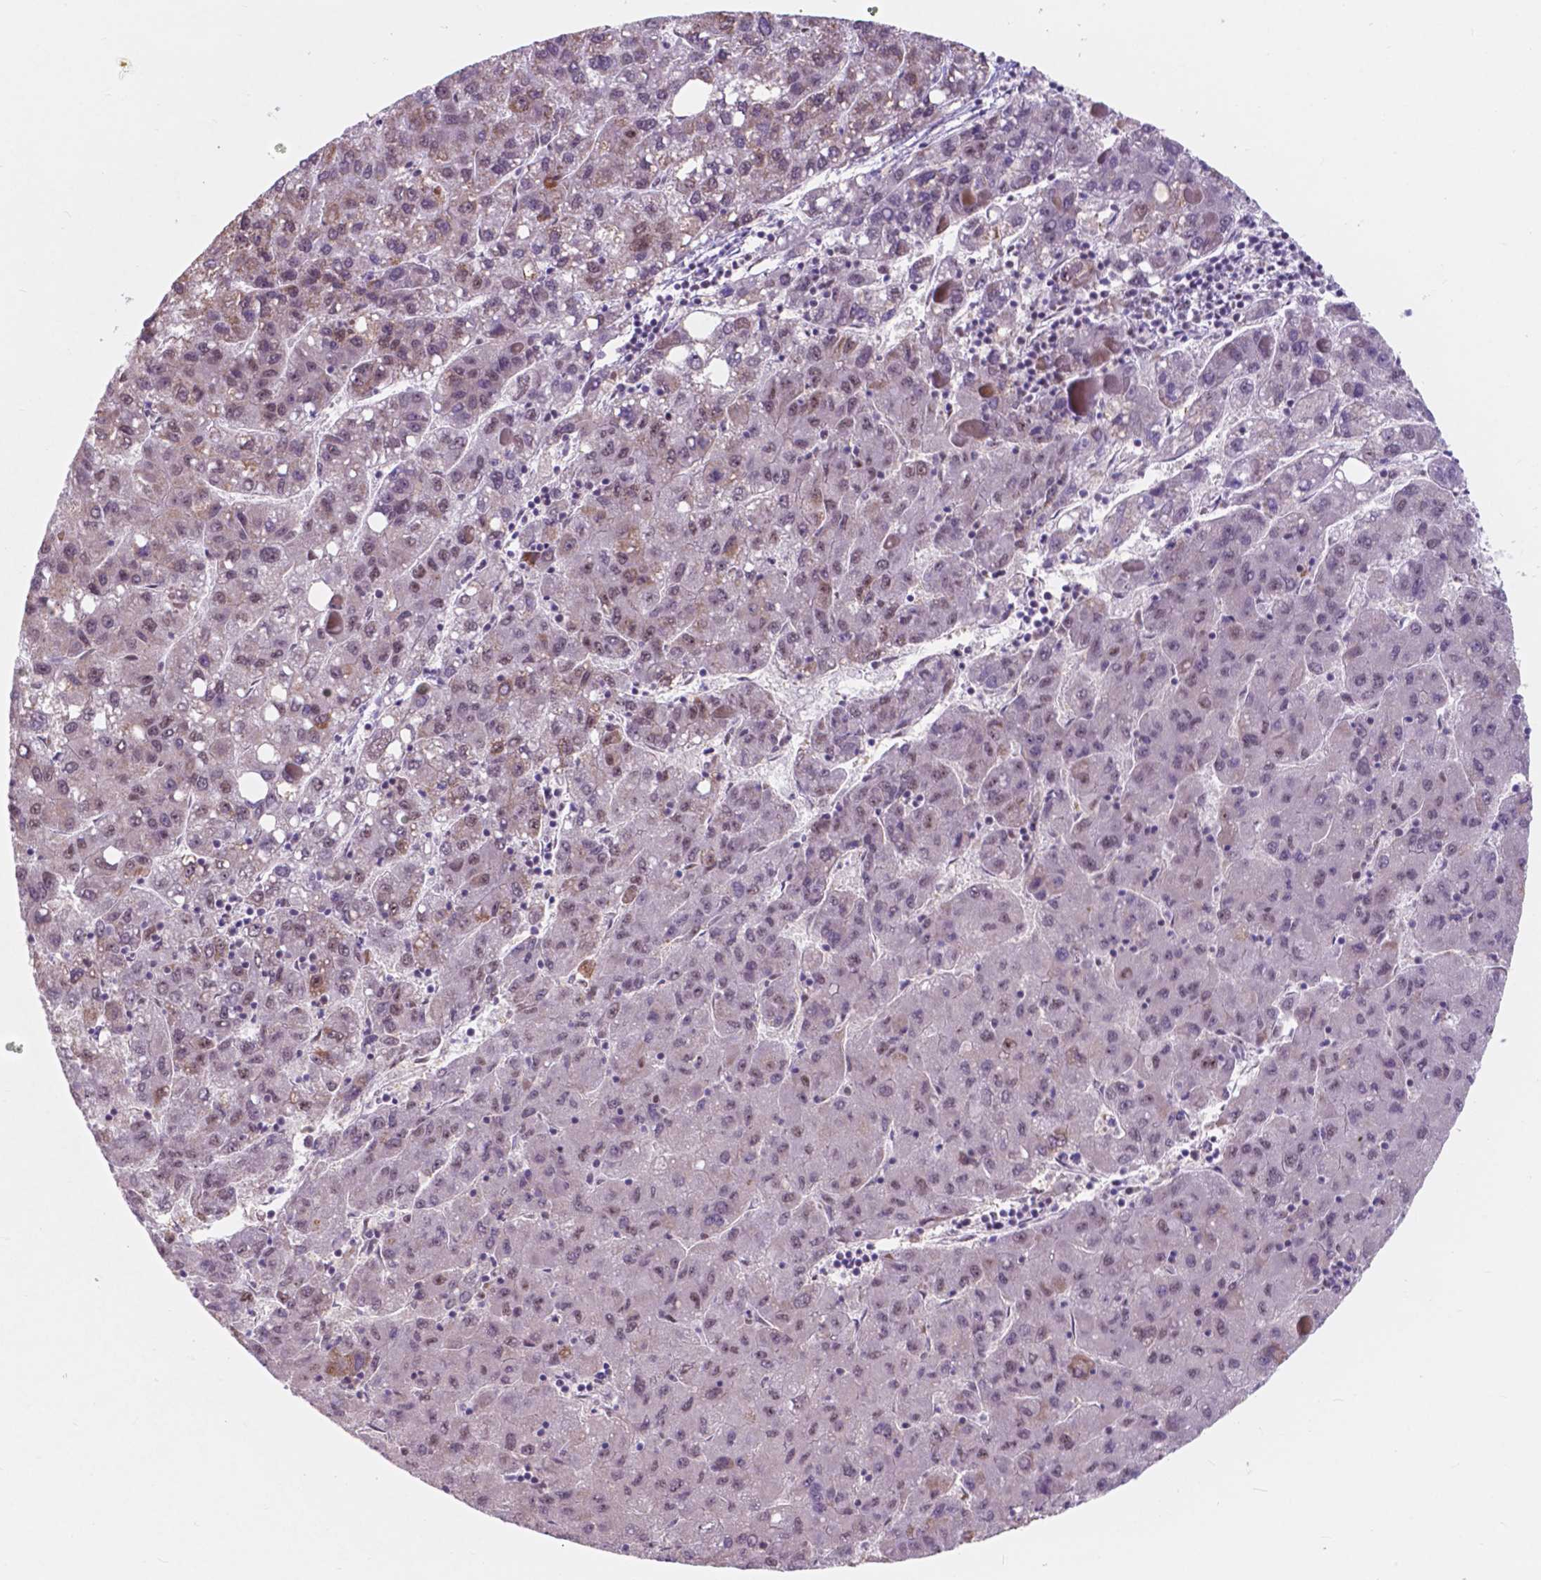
{"staining": {"intensity": "weak", "quantity": "25%-75%", "location": "nuclear"}, "tissue": "liver cancer", "cell_type": "Tumor cells", "image_type": "cancer", "snomed": [{"axis": "morphology", "description": "Carcinoma, Hepatocellular, NOS"}, {"axis": "topography", "description": "Liver"}], "caption": "Protein expression analysis of human liver cancer (hepatocellular carcinoma) reveals weak nuclear expression in approximately 25%-75% of tumor cells. Using DAB (brown) and hematoxylin (blue) stains, captured at high magnification using brightfield microscopy.", "gene": "BCAS2", "patient": {"sex": "female", "age": 82}}